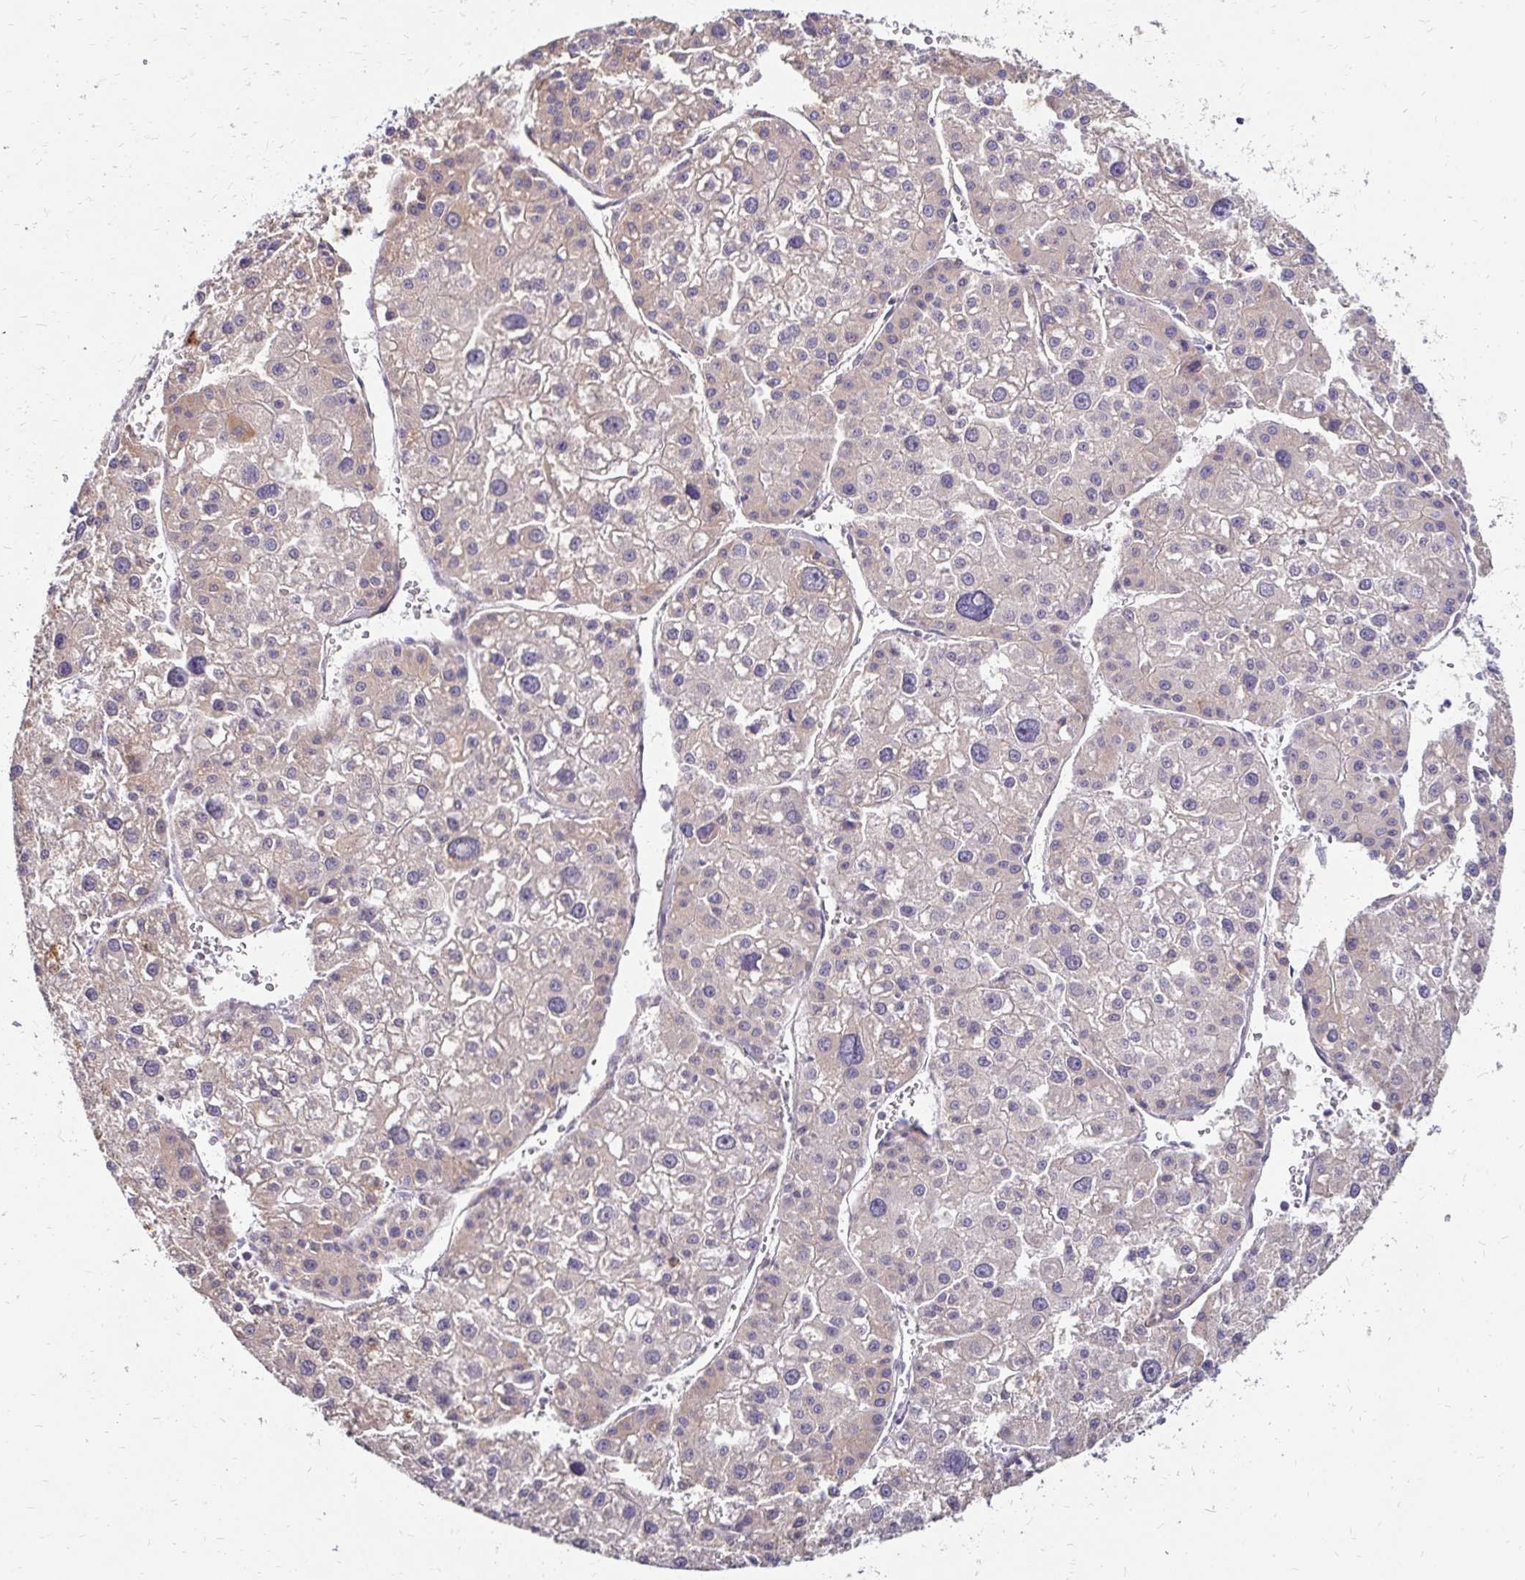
{"staining": {"intensity": "weak", "quantity": "25%-75%", "location": "cytoplasmic/membranous"}, "tissue": "liver cancer", "cell_type": "Tumor cells", "image_type": "cancer", "snomed": [{"axis": "morphology", "description": "Carcinoma, Hepatocellular, NOS"}, {"axis": "topography", "description": "Liver"}], "caption": "Liver cancer stained with a protein marker reveals weak staining in tumor cells.", "gene": "PRIMA1", "patient": {"sex": "male", "age": 73}}